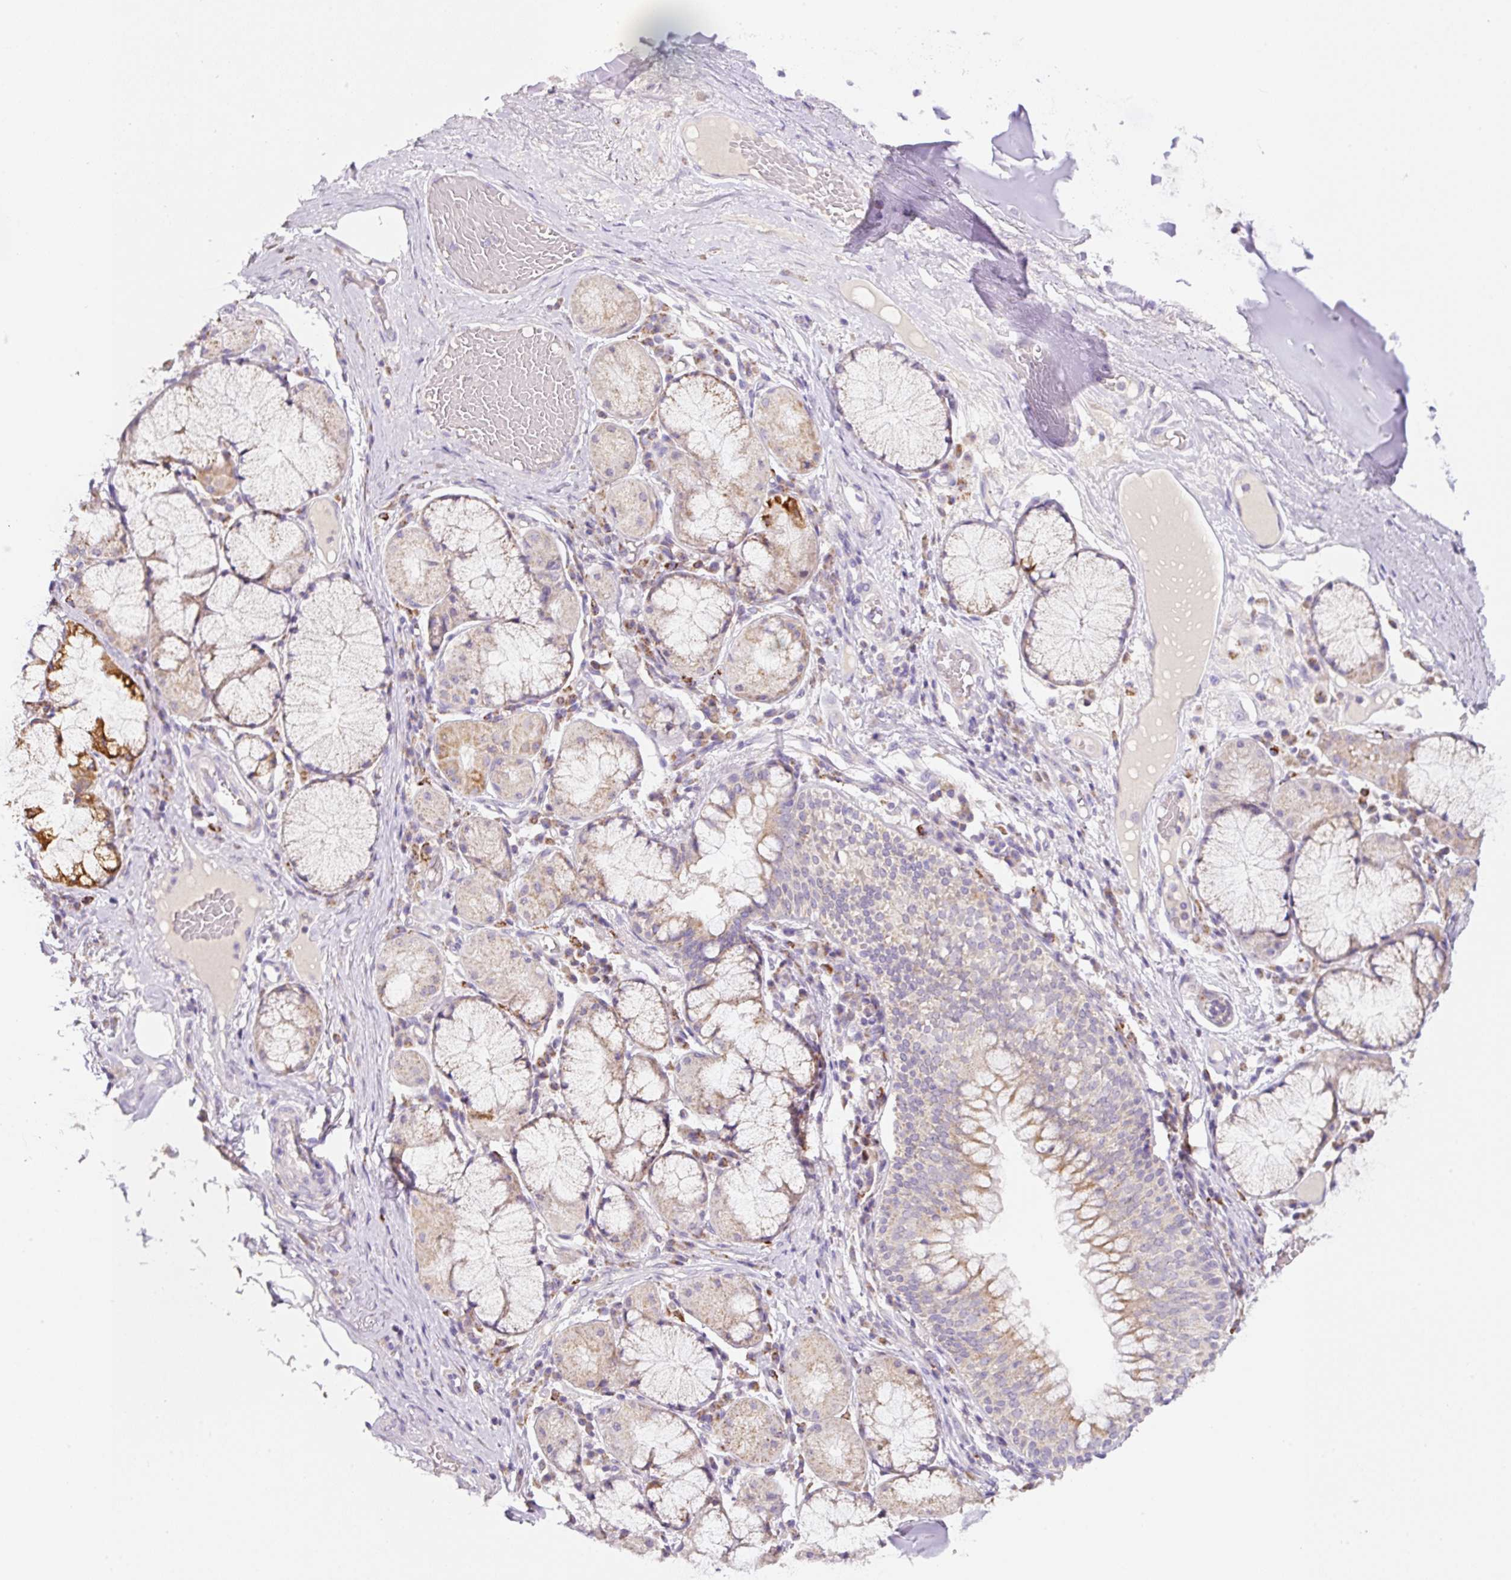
{"staining": {"intensity": "moderate", "quantity": "<25%", "location": "nuclear"}, "tissue": "soft tissue", "cell_type": "Chondrocytes", "image_type": "normal", "snomed": [{"axis": "morphology", "description": "Normal tissue, NOS"}, {"axis": "topography", "description": "Cartilage tissue"}, {"axis": "topography", "description": "Bronchus"}], "caption": "Immunohistochemical staining of unremarkable soft tissue exhibits moderate nuclear protein expression in approximately <25% of chondrocytes. The staining is performed using DAB (3,3'-diaminobenzidine) brown chromogen to label protein expression. The nuclei are counter-stained blue using hematoxylin.", "gene": "PCK2", "patient": {"sex": "male", "age": 56}}